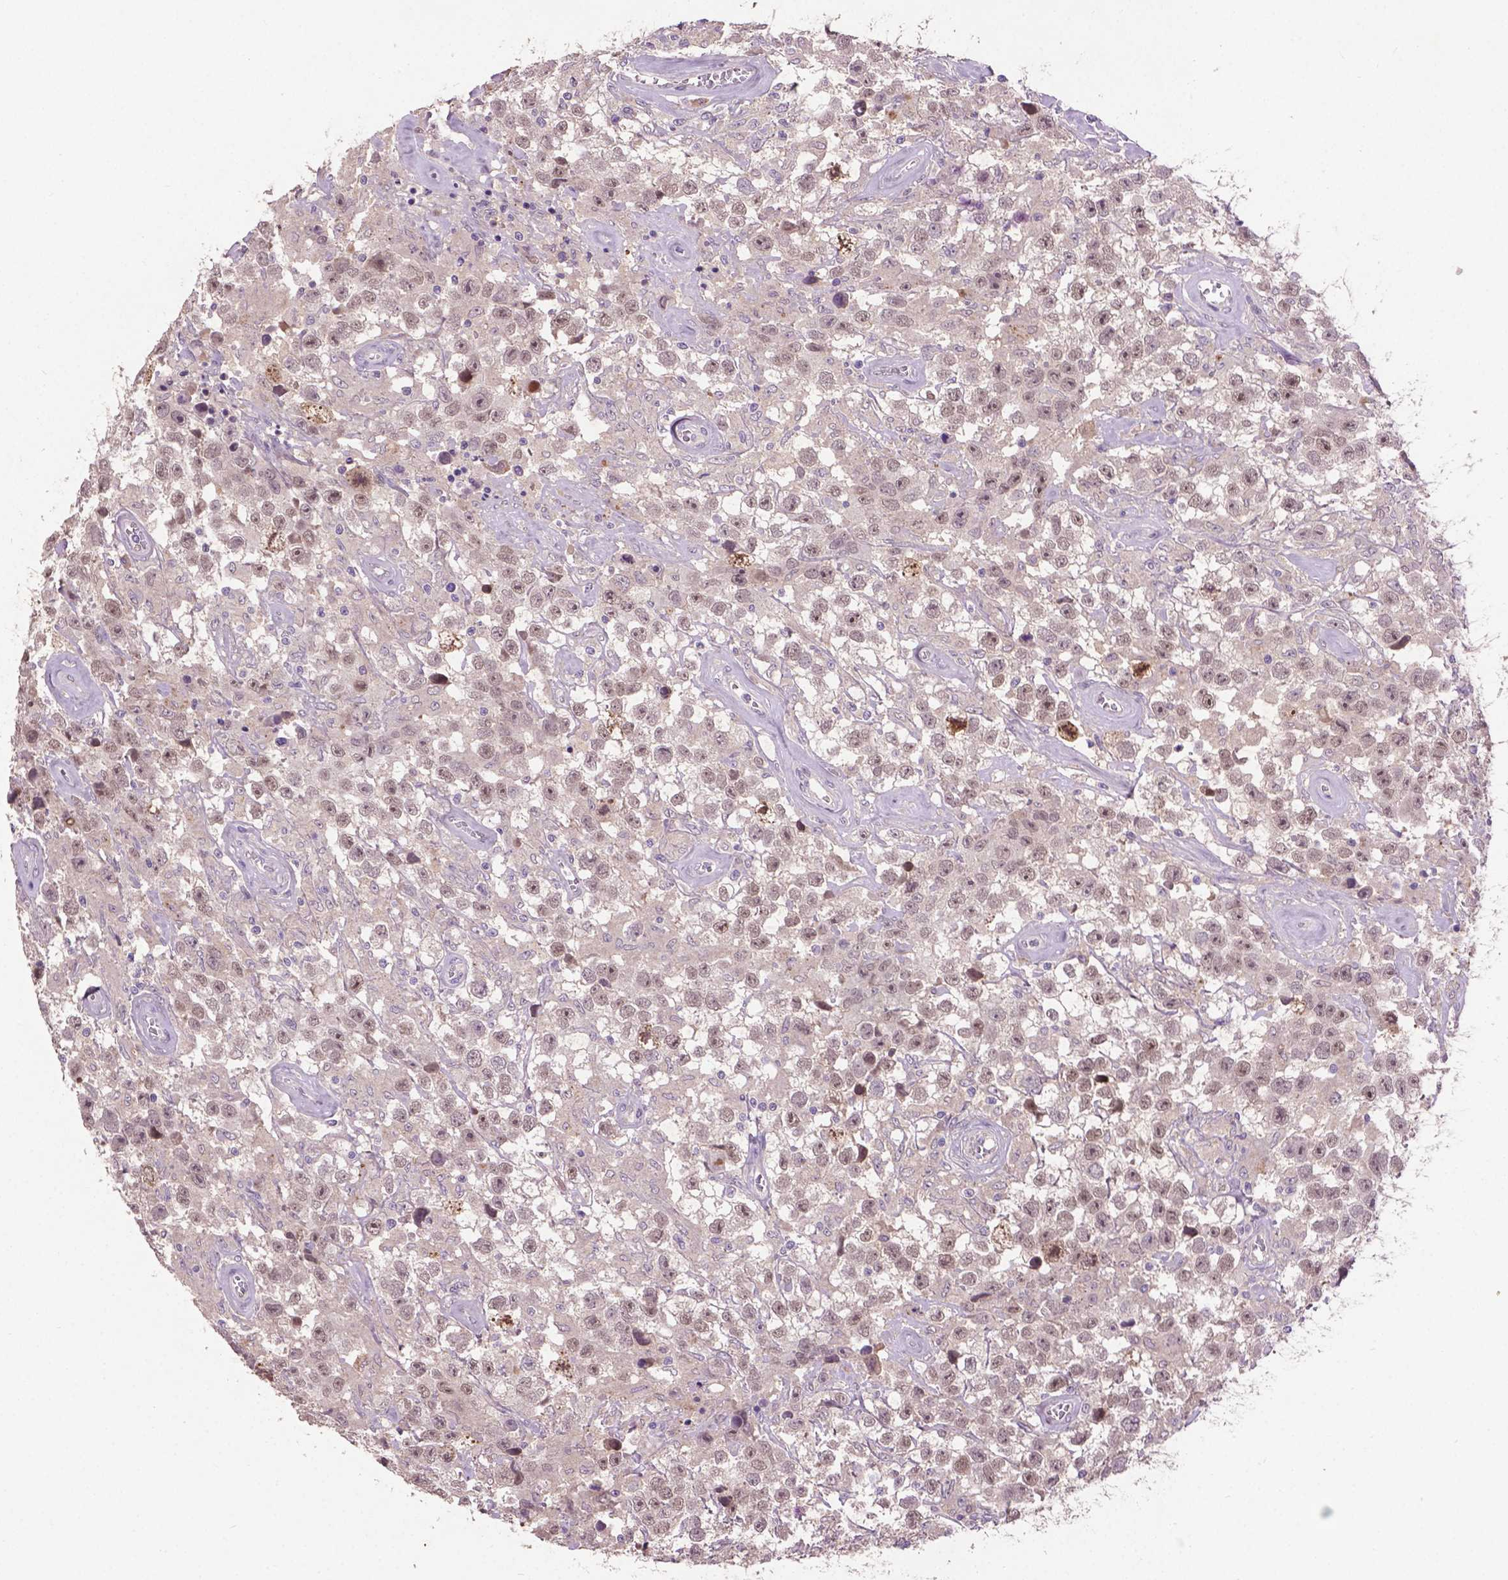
{"staining": {"intensity": "weak", "quantity": "25%-75%", "location": "nuclear"}, "tissue": "testis cancer", "cell_type": "Tumor cells", "image_type": "cancer", "snomed": [{"axis": "morphology", "description": "Seminoma, NOS"}, {"axis": "topography", "description": "Testis"}], "caption": "The image shows a brown stain indicating the presence of a protein in the nuclear of tumor cells in seminoma (testis).", "gene": "SOX17", "patient": {"sex": "male", "age": 43}}